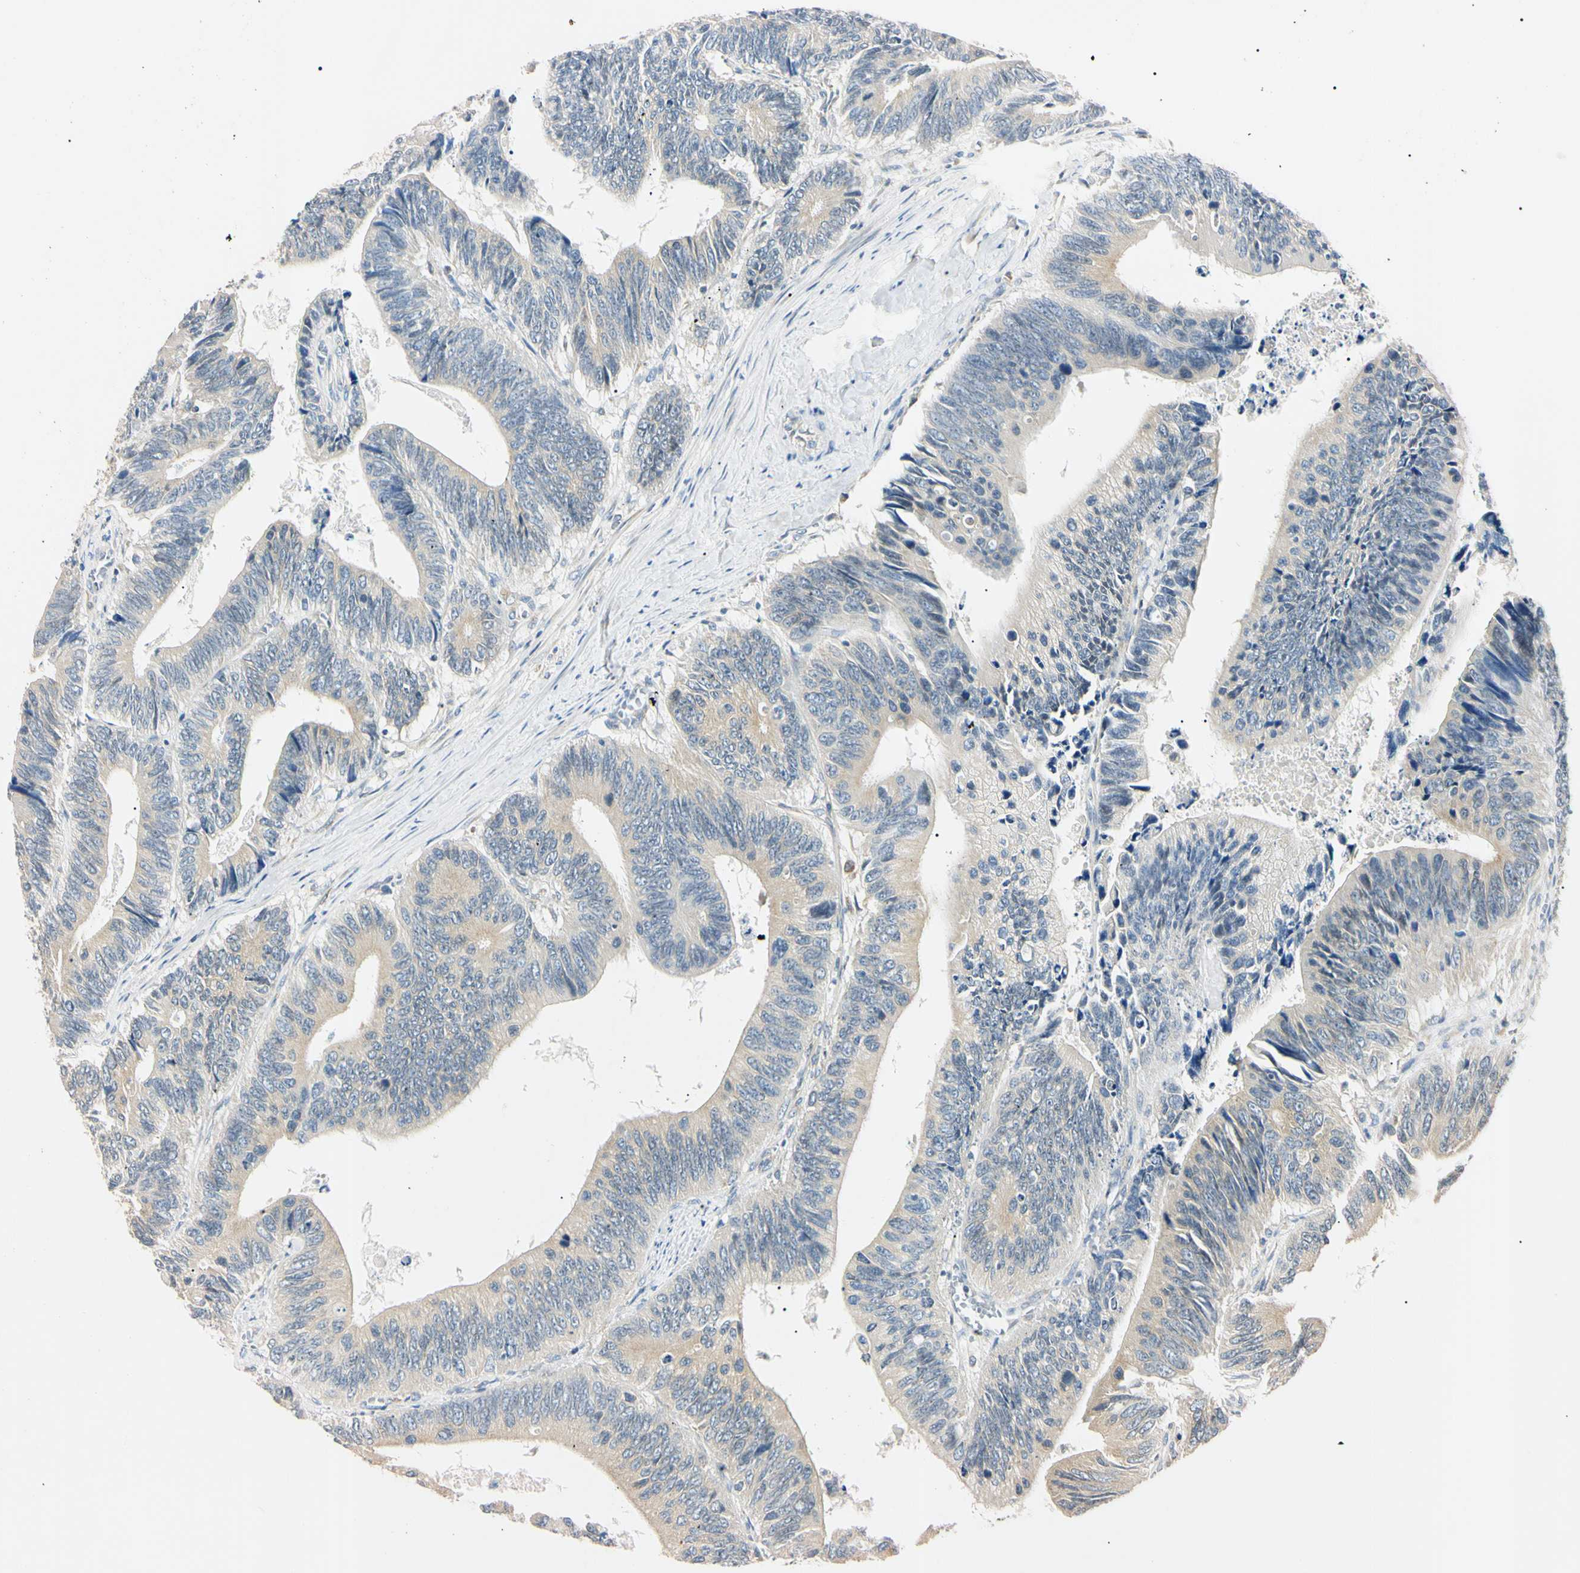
{"staining": {"intensity": "weak", "quantity": "25%-75%", "location": "cytoplasmic/membranous"}, "tissue": "colorectal cancer", "cell_type": "Tumor cells", "image_type": "cancer", "snomed": [{"axis": "morphology", "description": "Adenocarcinoma, NOS"}, {"axis": "topography", "description": "Colon"}], "caption": "Colorectal cancer stained with immunohistochemistry exhibits weak cytoplasmic/membranous positivity in approximately 25%-75% of tumor cells. (DAB (3,3'-diaminobenzidine) = brown stain, brightfield microscopy at high magnification).", "gene": "DNAJB12", "patient": {"sex": "male", "age": 72}}